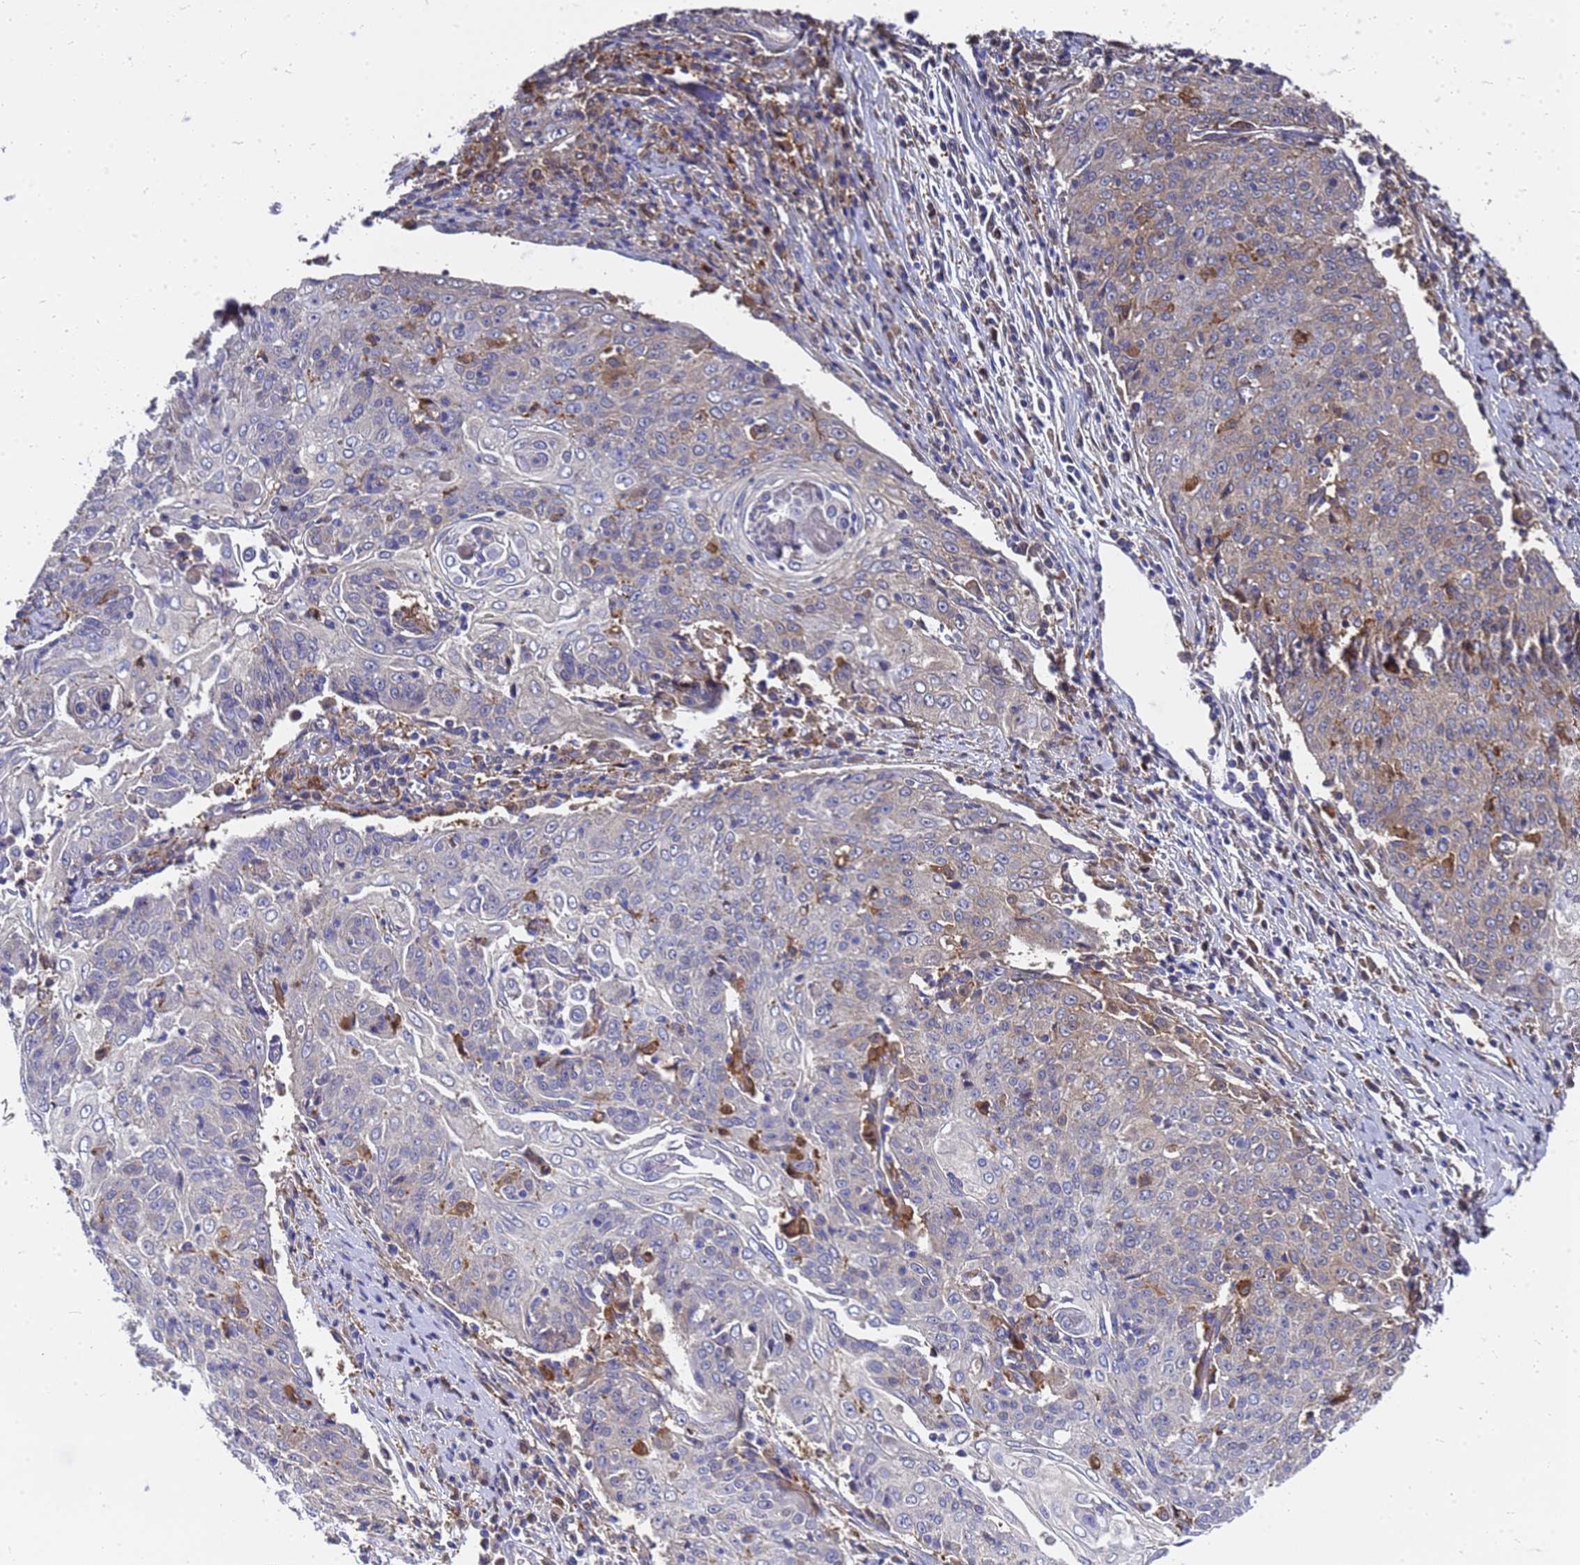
{"staining": {"intensity": "weak", "quantity": "25%-75%", "location": "cytoplasmic/membranous"}, "tissue": "cervical cancer", "cell_type": "Tumor cells", "image_type": "cancer", "snomed": [{"axis": "morphology", "description": "Squamous cell carcinoma, NOS"}, {"axis": "topography", "description": "Cervix"}], "caption": "Protein staining by immunohistochemistry exhibits weak cytoplasmic/membranous expression in approximately 25%-75% of tumor cells in cervical cancer. (DAB (3,3'-diaminobenzidine) IHC with brightfield microscopy, high magnification).", "gene": "SLC35E2B", "patient": {"sex": "female", "age": 48}}